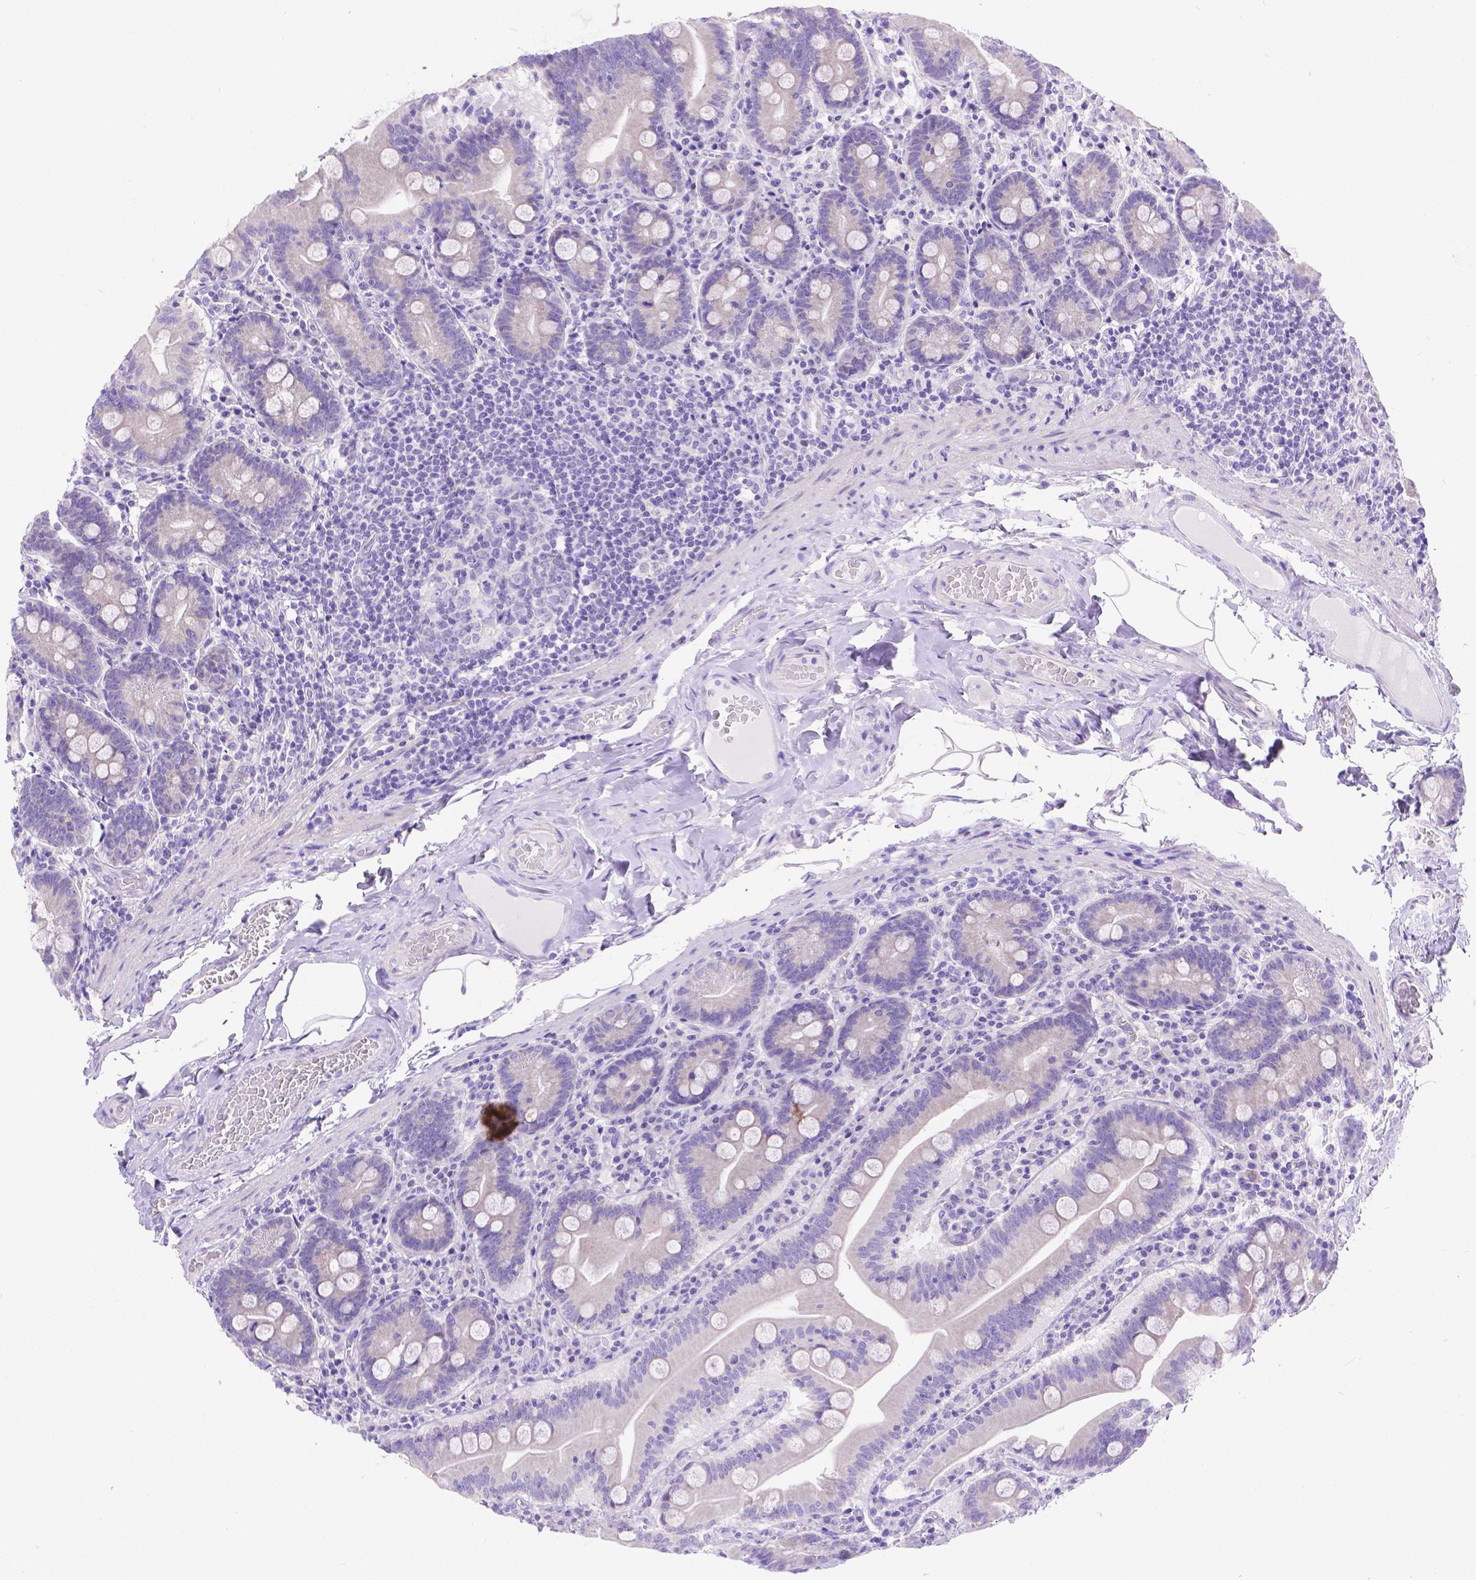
{"staining": {"intensity": "negative", "quantity": "none", "location": "none"}, "tissue": "small intestine", "cell_type": "Glandular cells", "image_type": "normal", "snomed": [{"axis": "morphology", "description": "Normal tissue, NOS"}, {"axis": "topography", "description": "Small intestine"}], "caption": "Immunohistochemical staining of benign small intestine reveals no significant staining in glandular cells. The staining was performed using DAB (3,3'-diaminobenzidine) to visualize the protein expression in brown, while the nuclei were stained in blue with hematoxylin (Magnification: 20x).", "gene": "DHRS2", "patient": {"sex": "male", "age": 37}}